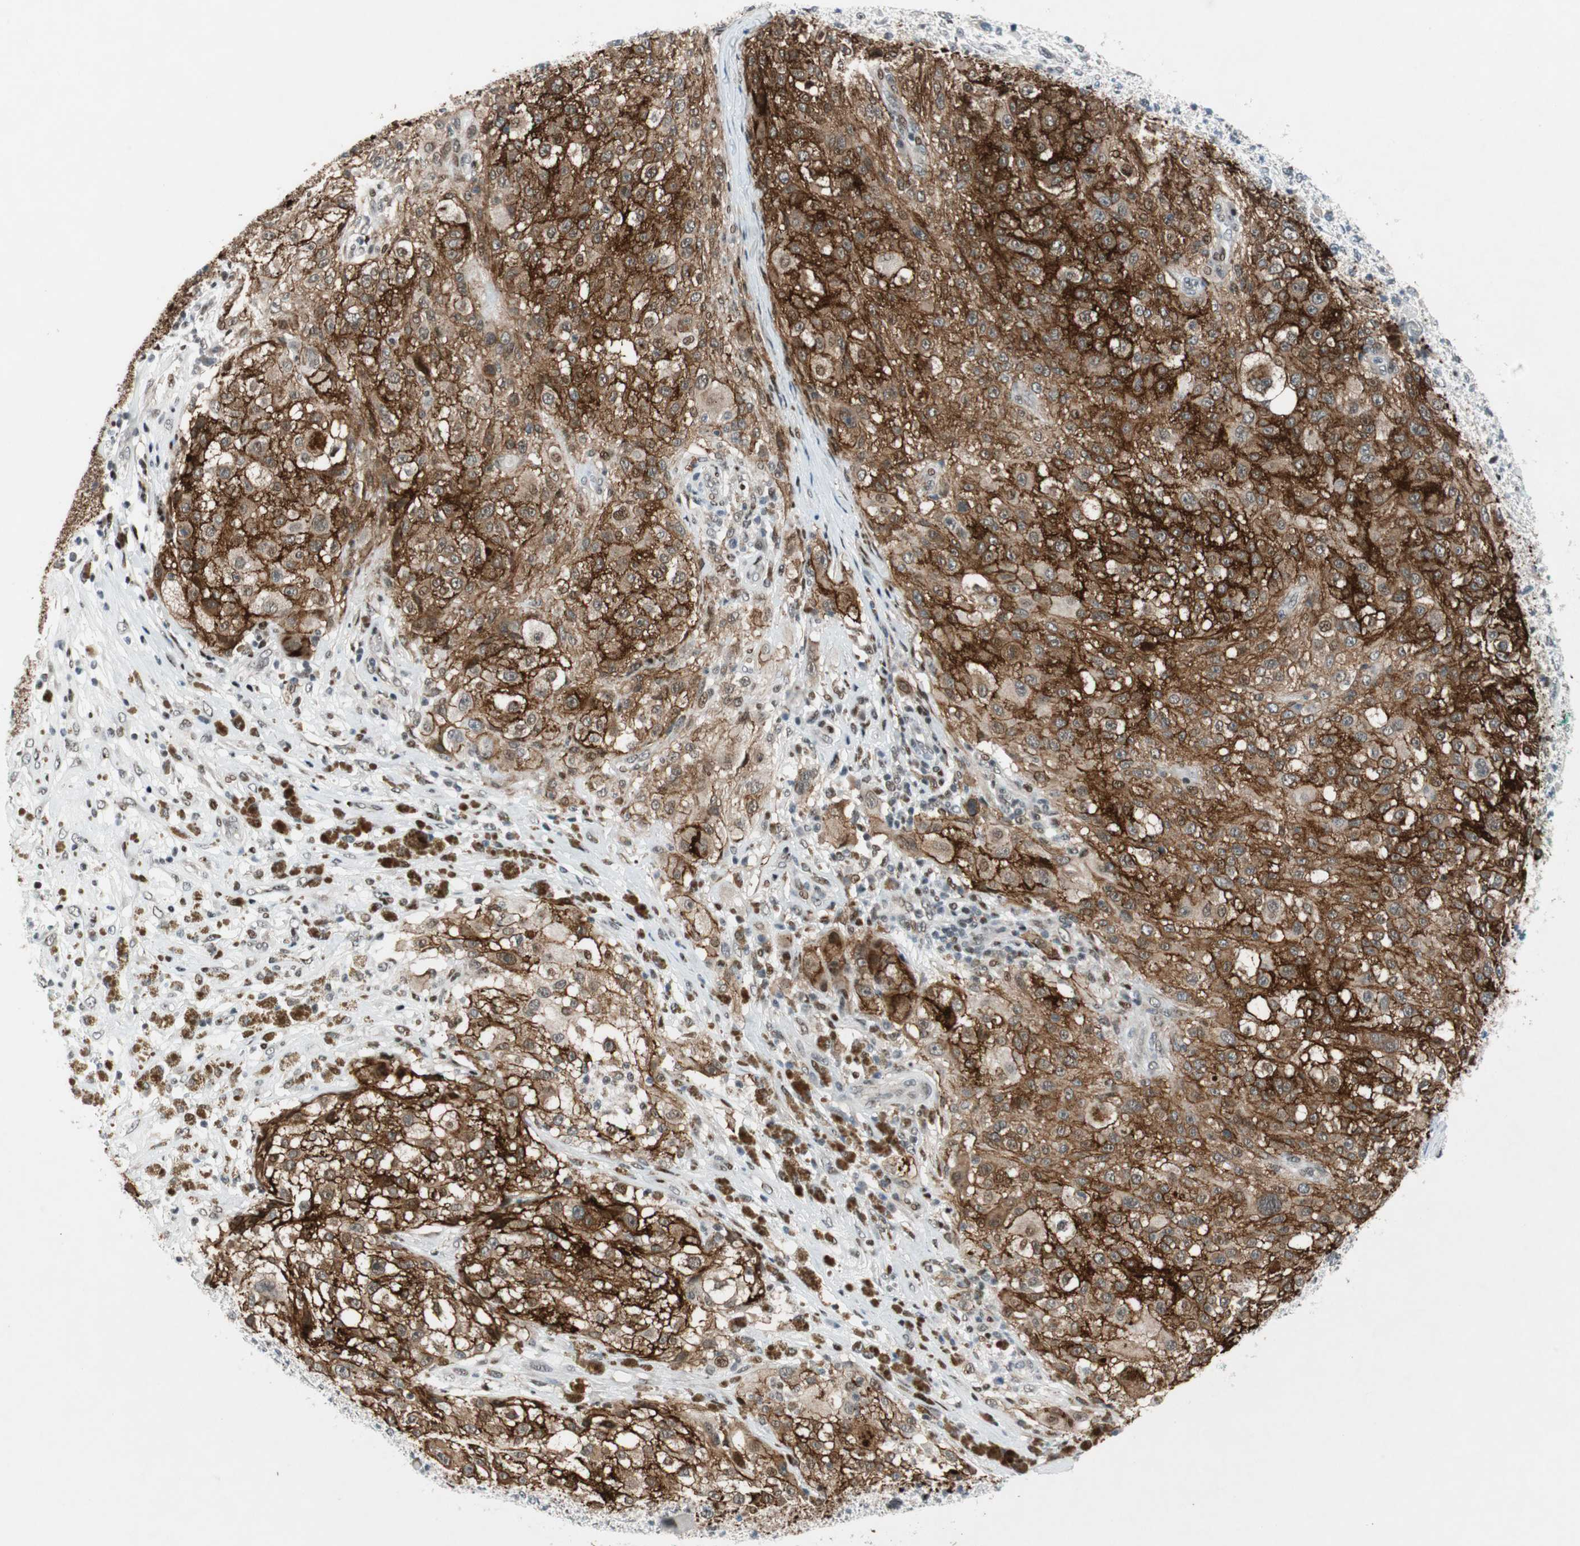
{"staining": {"intensity": "strong", "quantity": ">75%", "location": "cytoplasmic/membranous"}, "tissue": "melanoma", "cell_type": "Tumor cells", "image_type": "cancer", "snomed": [{"axis": "morphology", "description": "Necrosis, NOS"}, {"axis": "morphology", "description": "Malignant melanoma, NOS"}, {"axis": "topography", "description": "Skin"}], "caption": "A histopathology image of melanoma stained for a protein reveals strong cytoplasmic/membranous brown staining in tumor cells.", "gene": "FBXO44", "patient": {"sex": "female", "age": 87}}